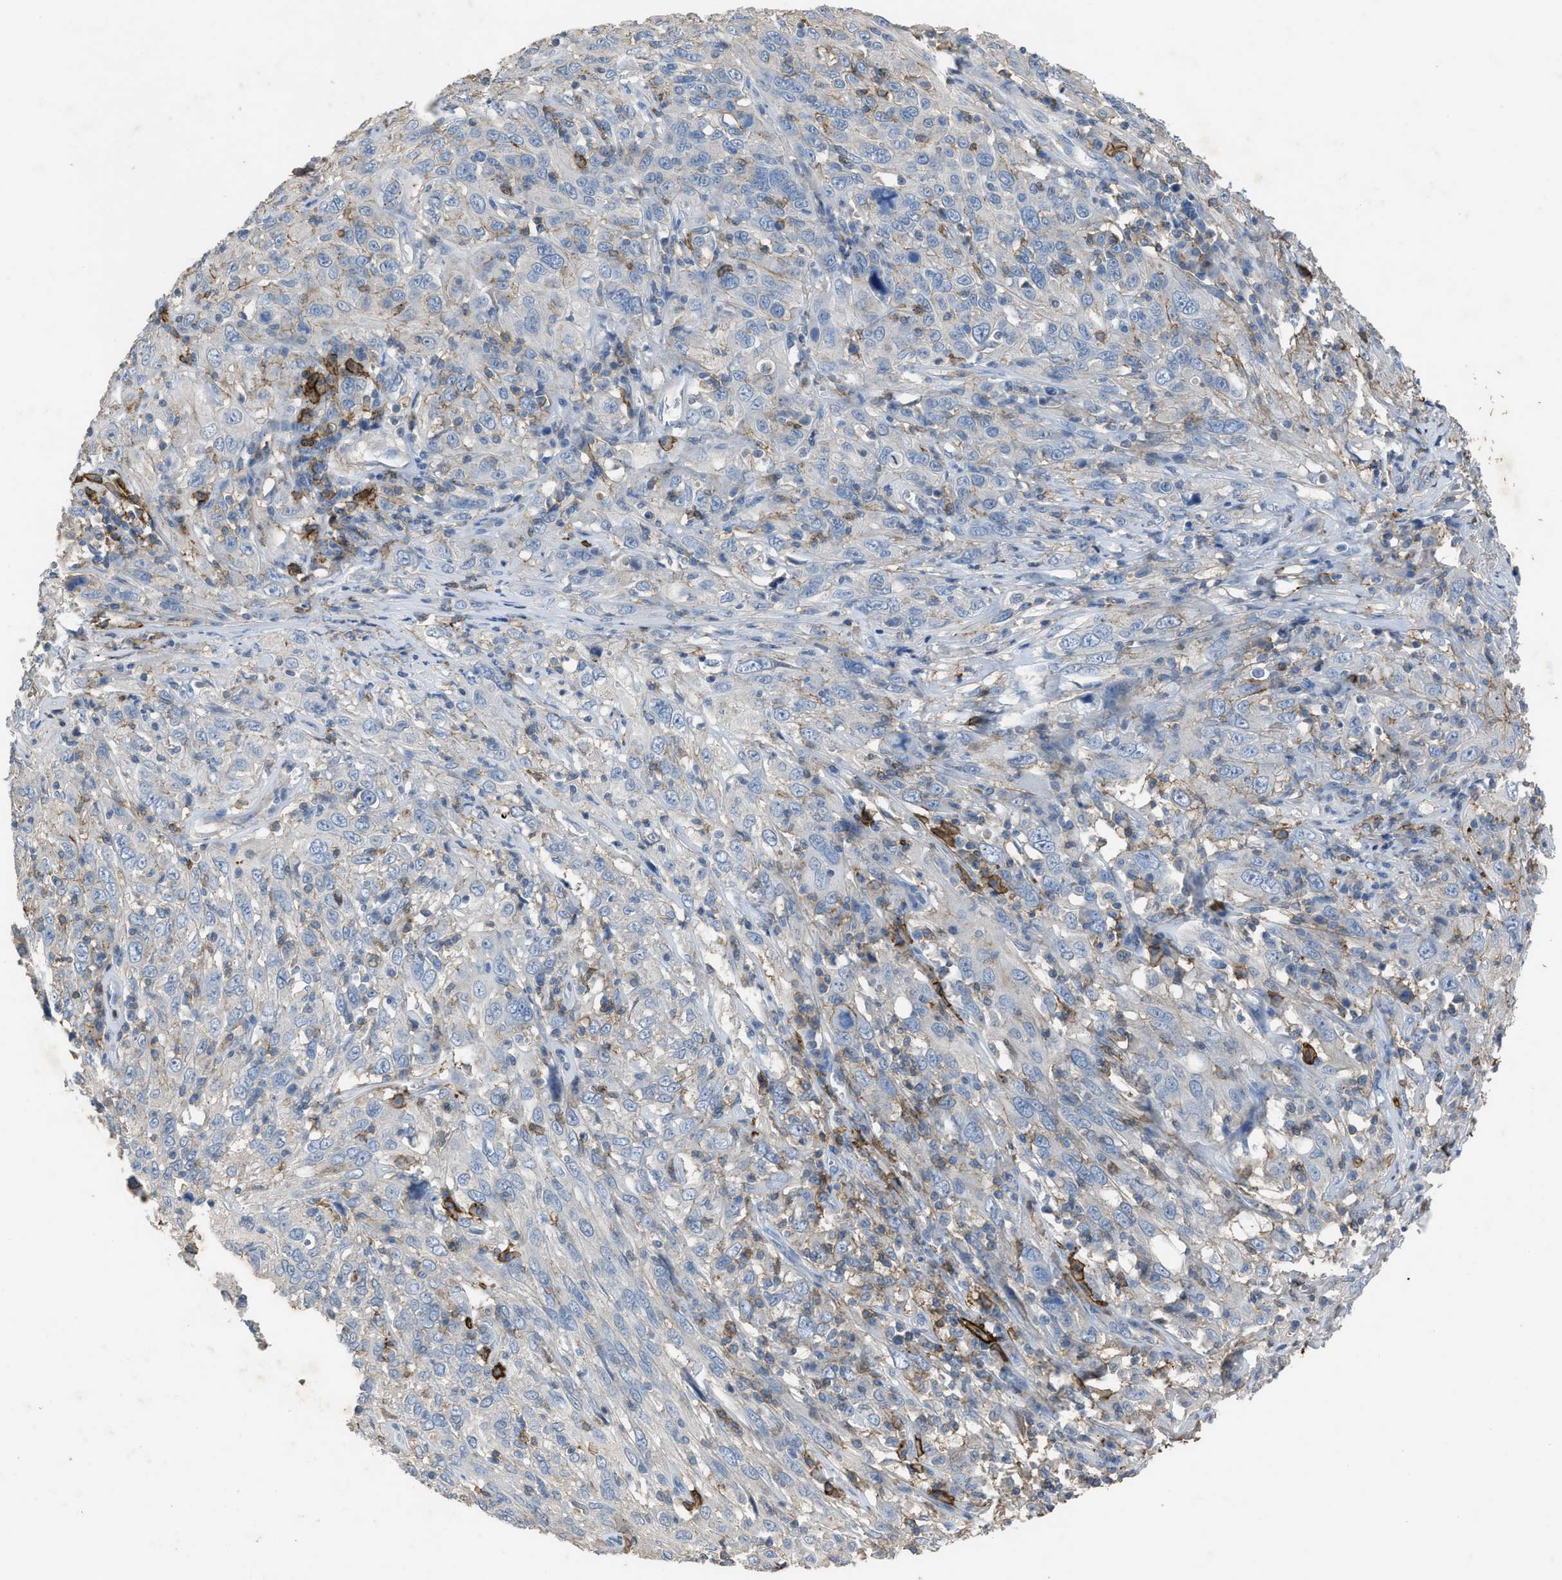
{"staining": {"intensity": "negative", "quantity": "none", "location": "none"}, "tissue": "cervical cancer", "cell_type": "Tumor cells", "image_type": "cancer", "snomed": [{"axis": "morphology", "description": "Squamous cell carcinoma, NOS"}, {"axis": "topography", "description": "Cervix"}], "caption": "Immunohistochemistry image of cervical squamous cell carcinoma stained for a protein (brown), which shows no positivity in tumor cells. (DAB (3,3'-diaminobenzidine) immunohistochemistry (IHC) with hematoxylin counter stain).", "gene": "OR51E1", "patient": {"sex": "female", "age": 46}}